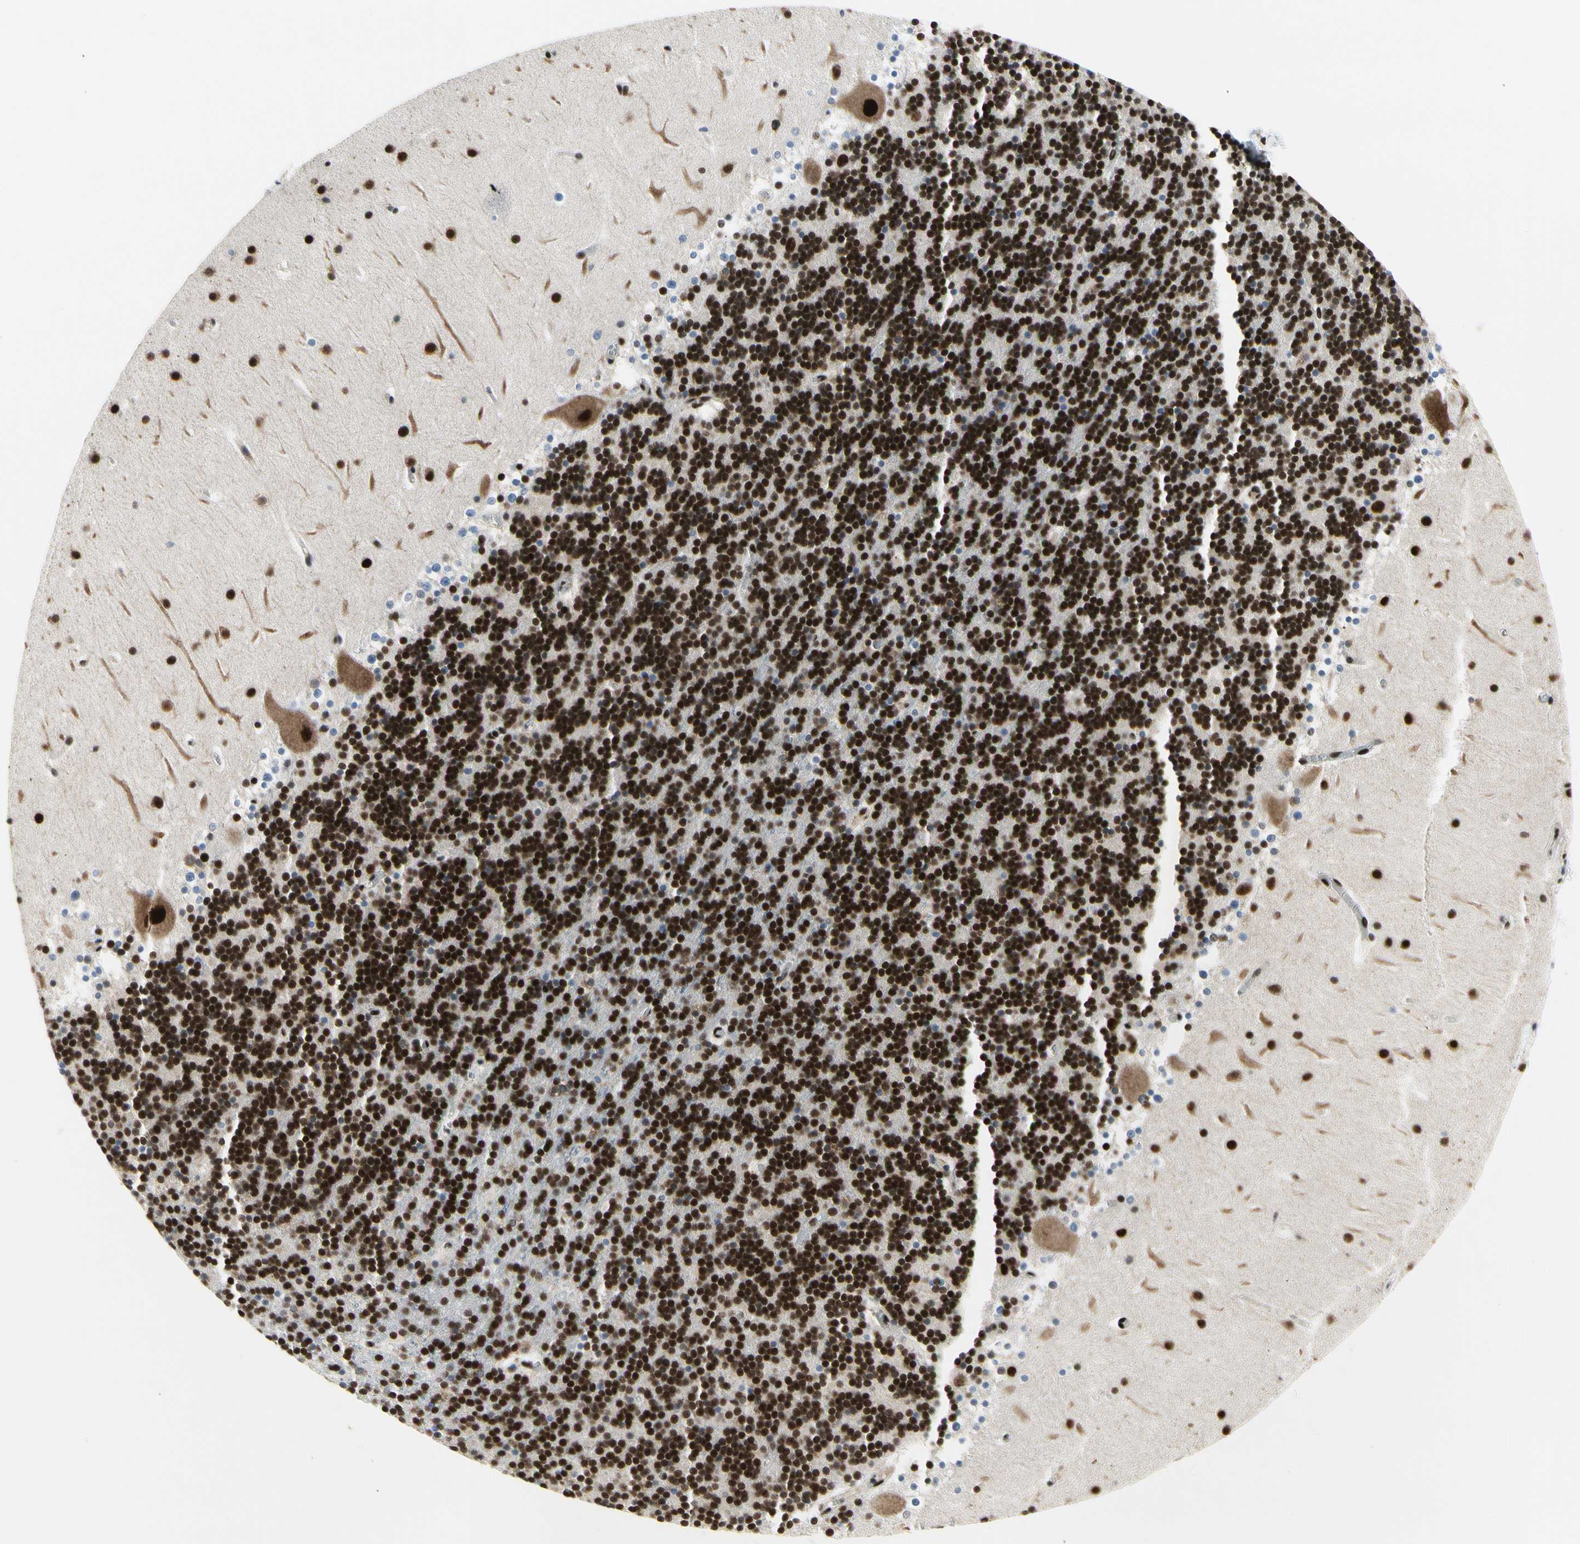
{"staining": {"intensity": "strong", "quantity": ">75%", "location": "nuclear"}, "tissue": "cerebellum", "cell_type": "Cells in granular layer", "image_type": "normal", "snomed": [{"axis": "morphology", "description": "Normal tissue, NOS"}, {"axis": "topography", "description": "Cerebellum"}], "caption": "Immunohistochemical staining of normal cerebellum demonstrates strong nuclear protein positivity in approximately >75% of cells in granular layer.", "gene": "SRSF11", "patient": {"sex": "male", "age": 45}}